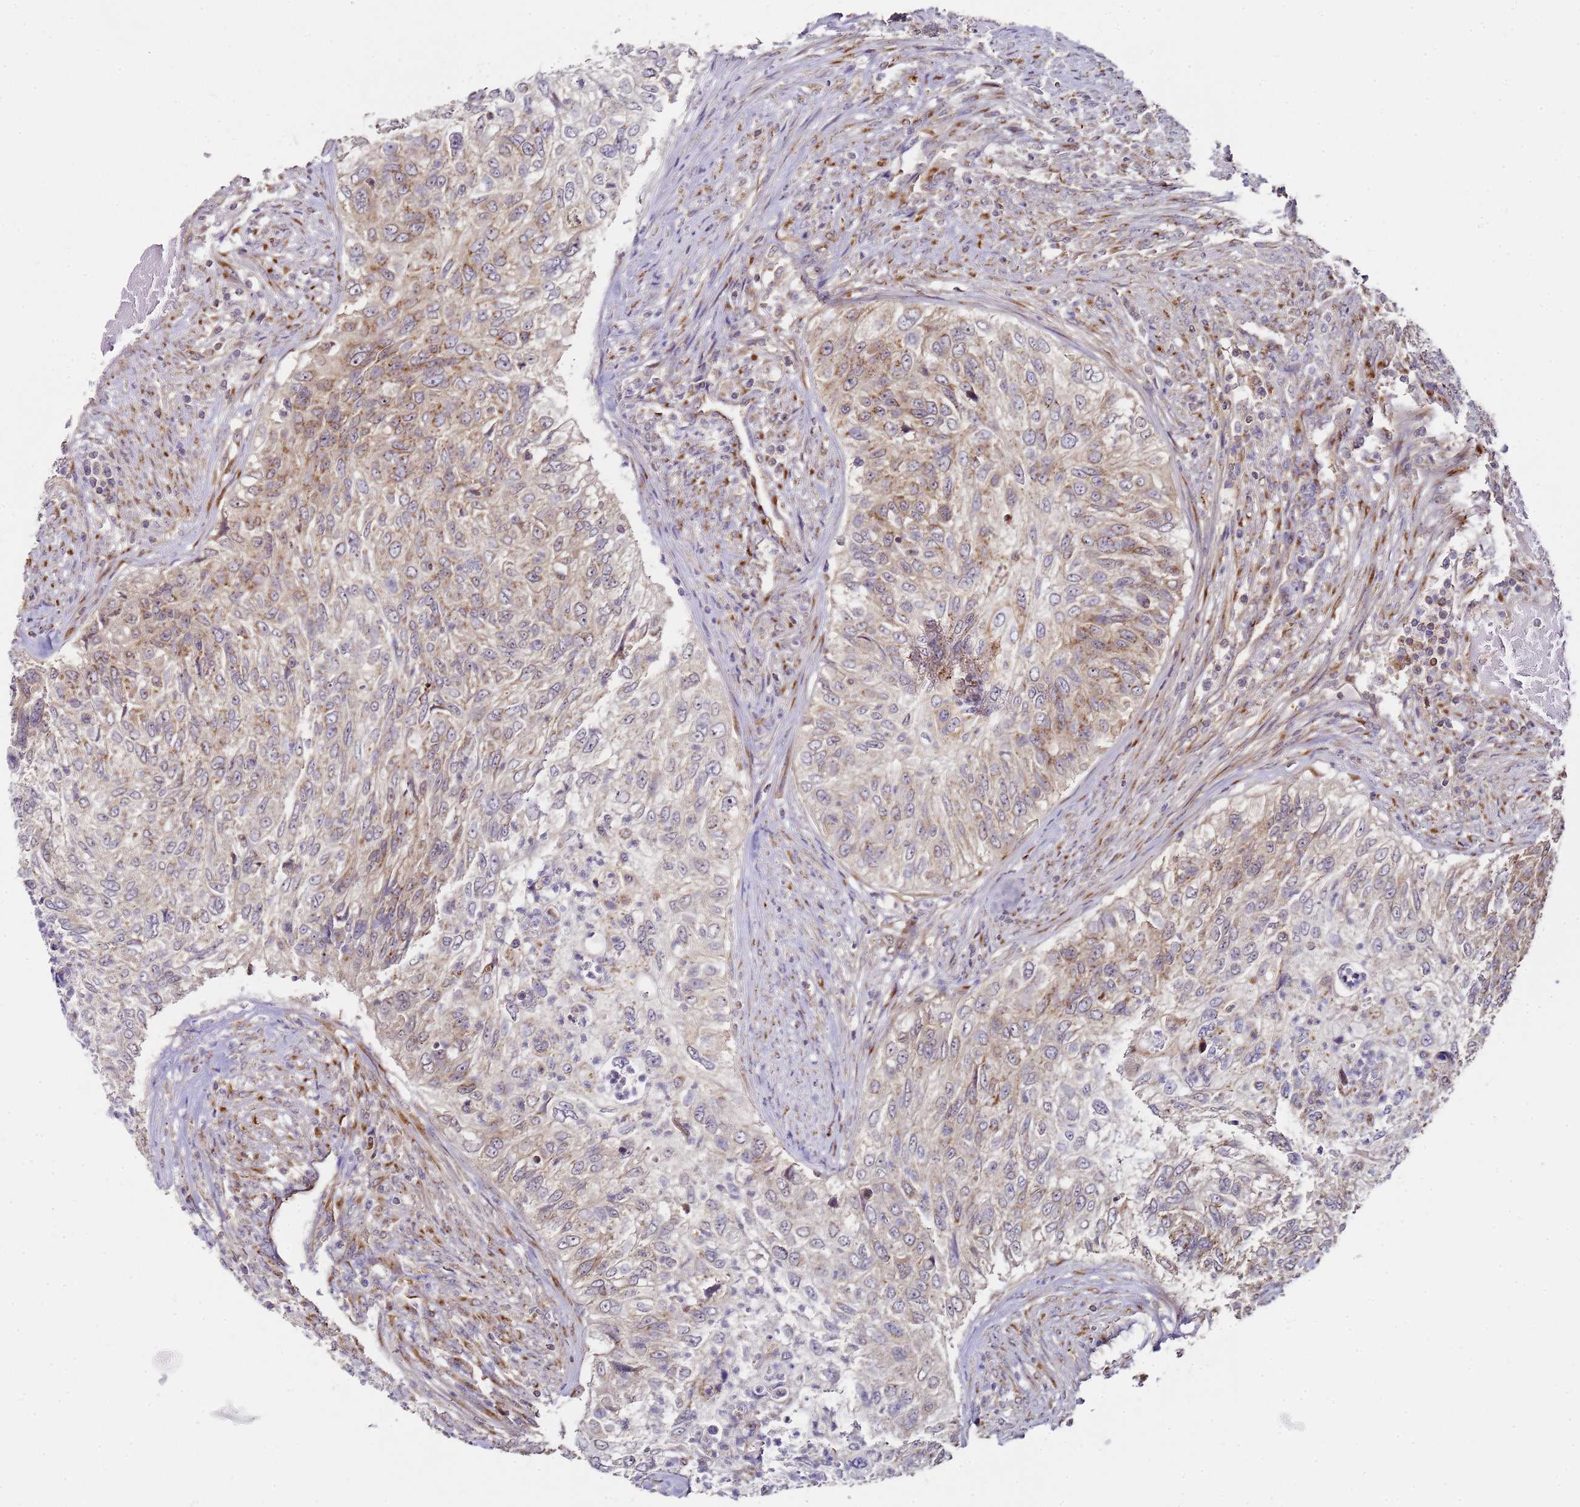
{"staining": {"intensity": "moderate", "quantity": "<25%", "location": "cytoplasmic/membranous"}, "tissue": "urothelial cancer", "cell_type": "Tumor cells", "image_type": "cancer", "snomed": [{"axis": "morphology", "description": "Urothelial carcinoma, High grade"}, {"axis": "topography", "description": "Urinary bladder"}], "caption": "A brown stain shows moderate cytoplasmic/membranous positivity of a protein in human urothelial cancer tumor cells. The staining was performed using DAB, with brown indicating positive protein expression. Nuclei are stained blue with hematoxylin.", "gene": "MRPL49", "patient": {"sex": "female", "age": 60}}